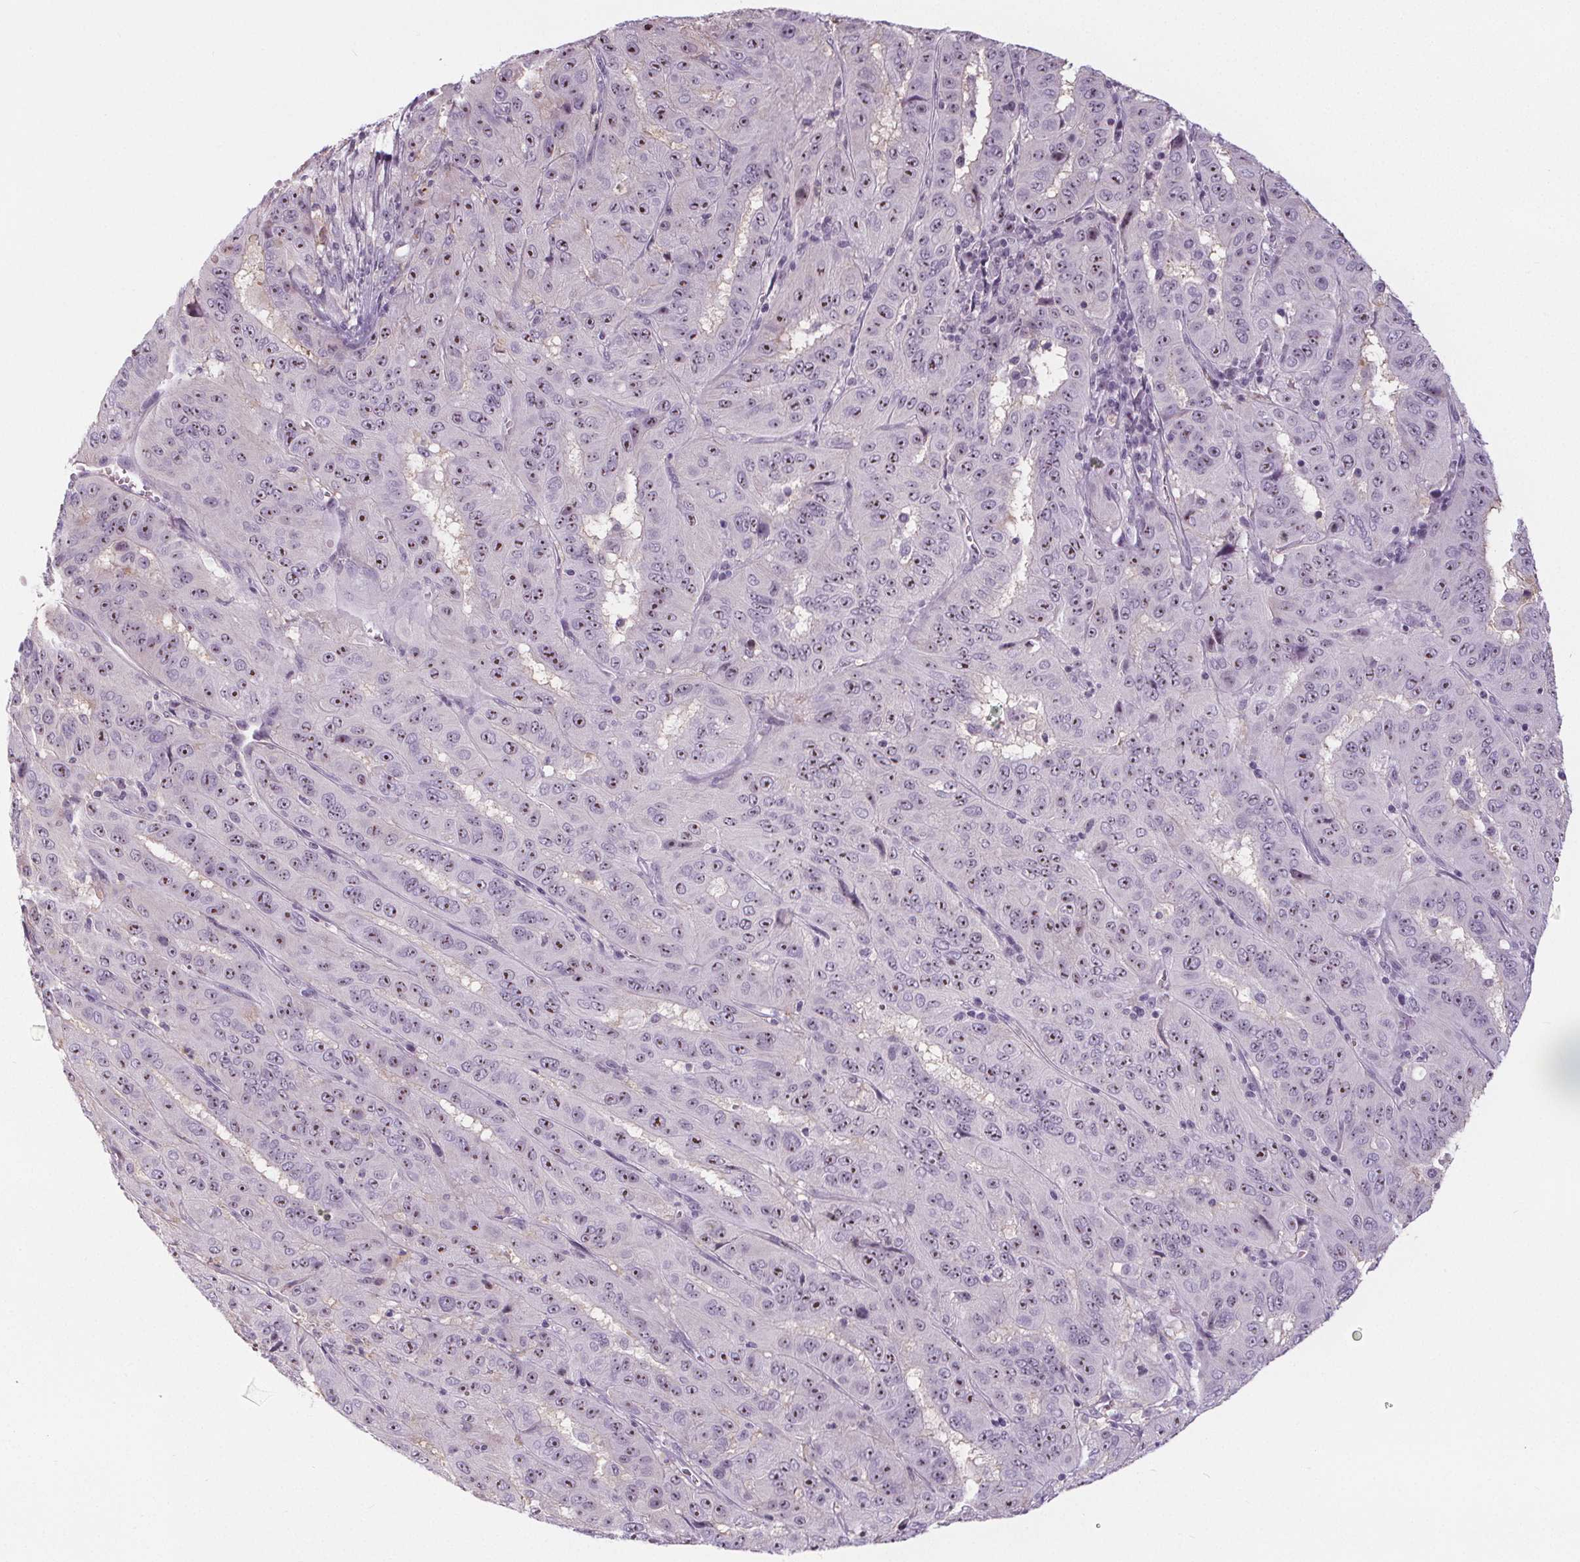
{"staining": {"intensity": "moderate", "quantity": ">75%", "location": "nuclear"}, "tissue": "pancreatic cancer", "cell_type": "Tumor cells", "image_type": "cancer", "snomed": [{"axis": "morphology", "description": "Adenocarcinoma, NOS"}, {"axis": "topography", "description": "Pancreas"}], "caption": "Human adenocarcinoma (pancreatic) stained with a brown dye demonstrates moderate nuclear positive positivity in about >75% of tumor cells.", "gene": "NOLC1", "patient": {"sex": "male", "age": 63}}